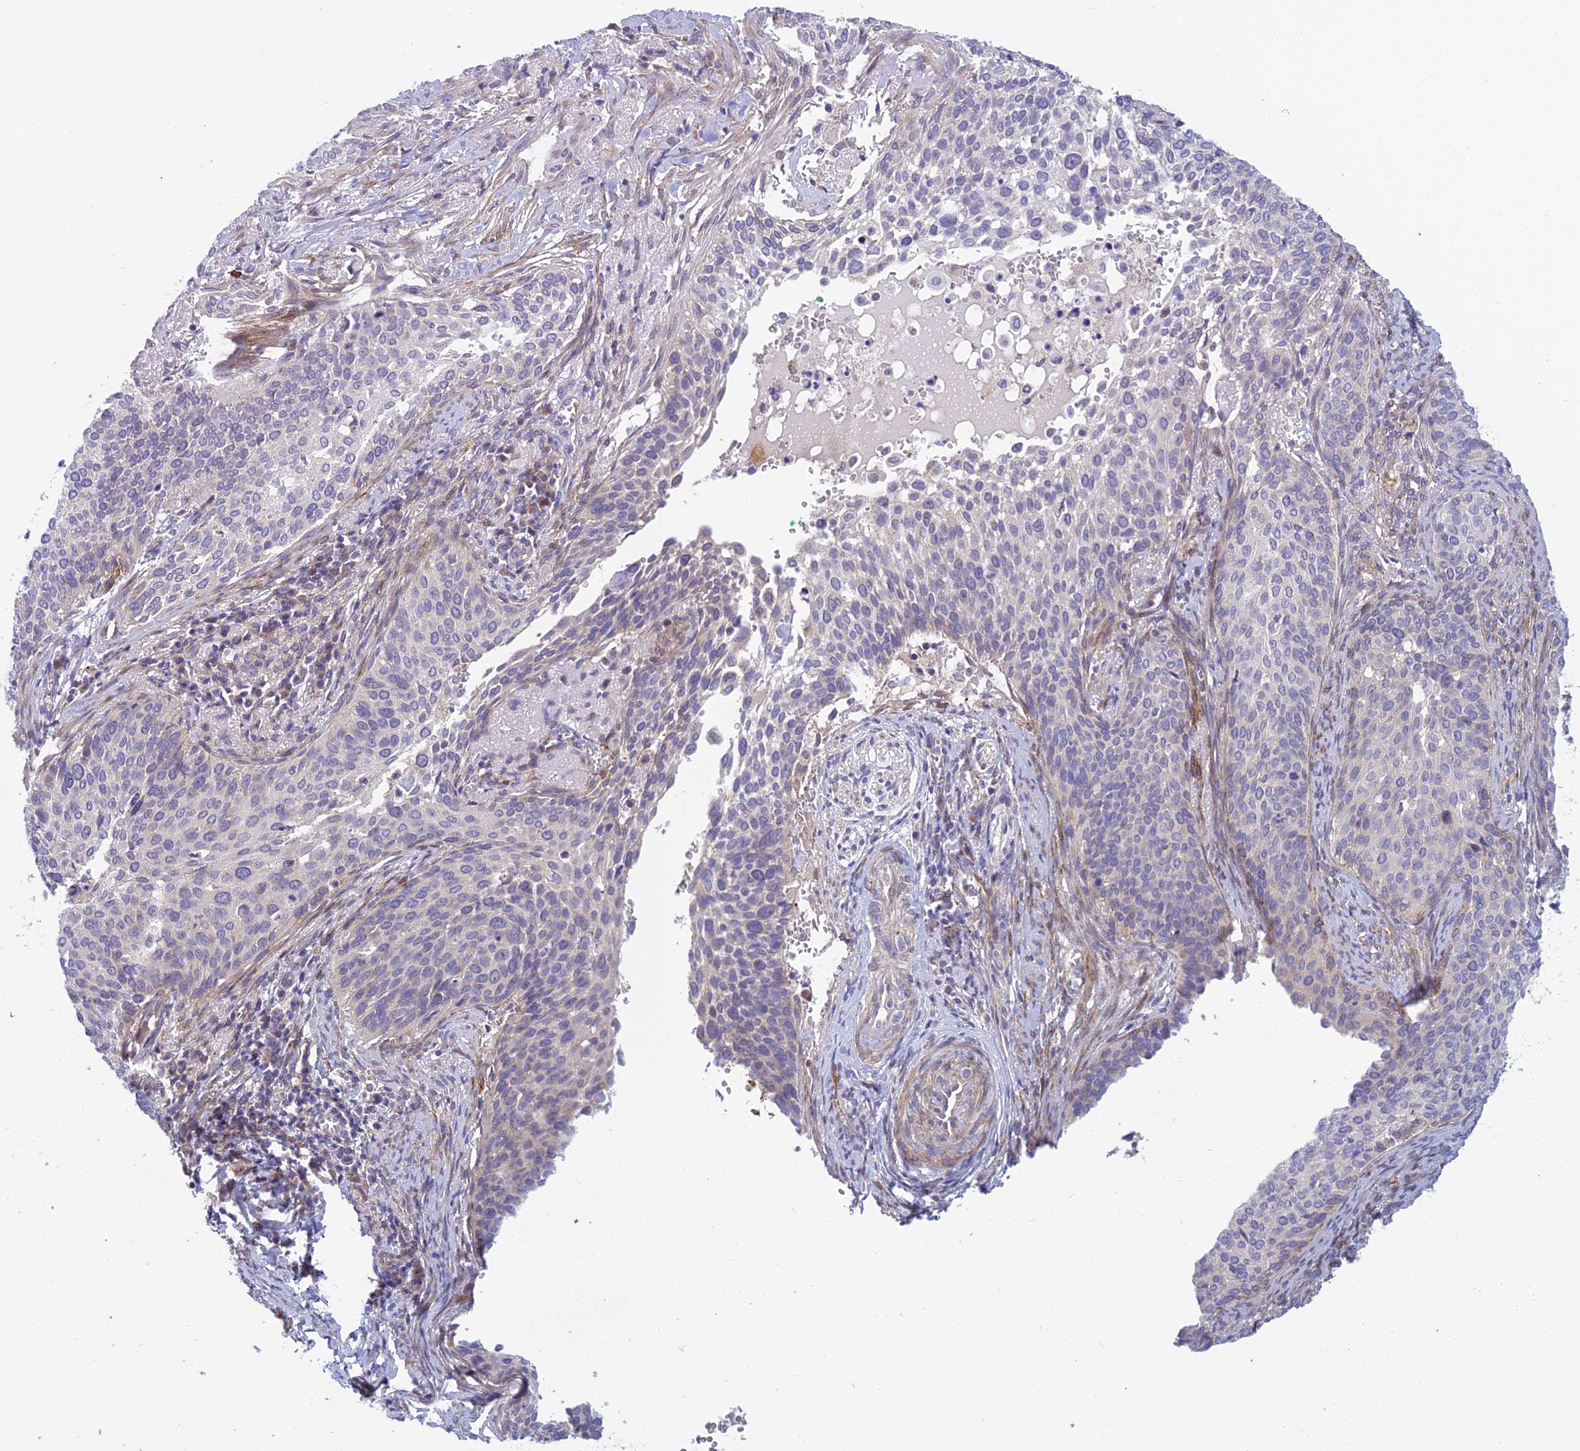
{"staining": {"intensity": "negative", "quantity": "none", "location": "none"}, "tissue": "cervical cancer", "cell_type": "Tumor cells", "image_type": "cancer", "snomed": [{"axis": "morphology", "description": "Squamous cell carcinoma, NOS"}, {"axis": "topography", "description": "Cervix"}], "caption": "DAB immunohistochemical staining of human cervical squamous cell carcinoma displays no significant staining in tumor cells. (Stains: DAB (3,3'-diaminobenzidine) IHC with hematoxylin counter stain, Microscopy: brightfield microscopy at high magnification).", "gene": "DUS2", "patient": {"sex": "female", "age": 44}}